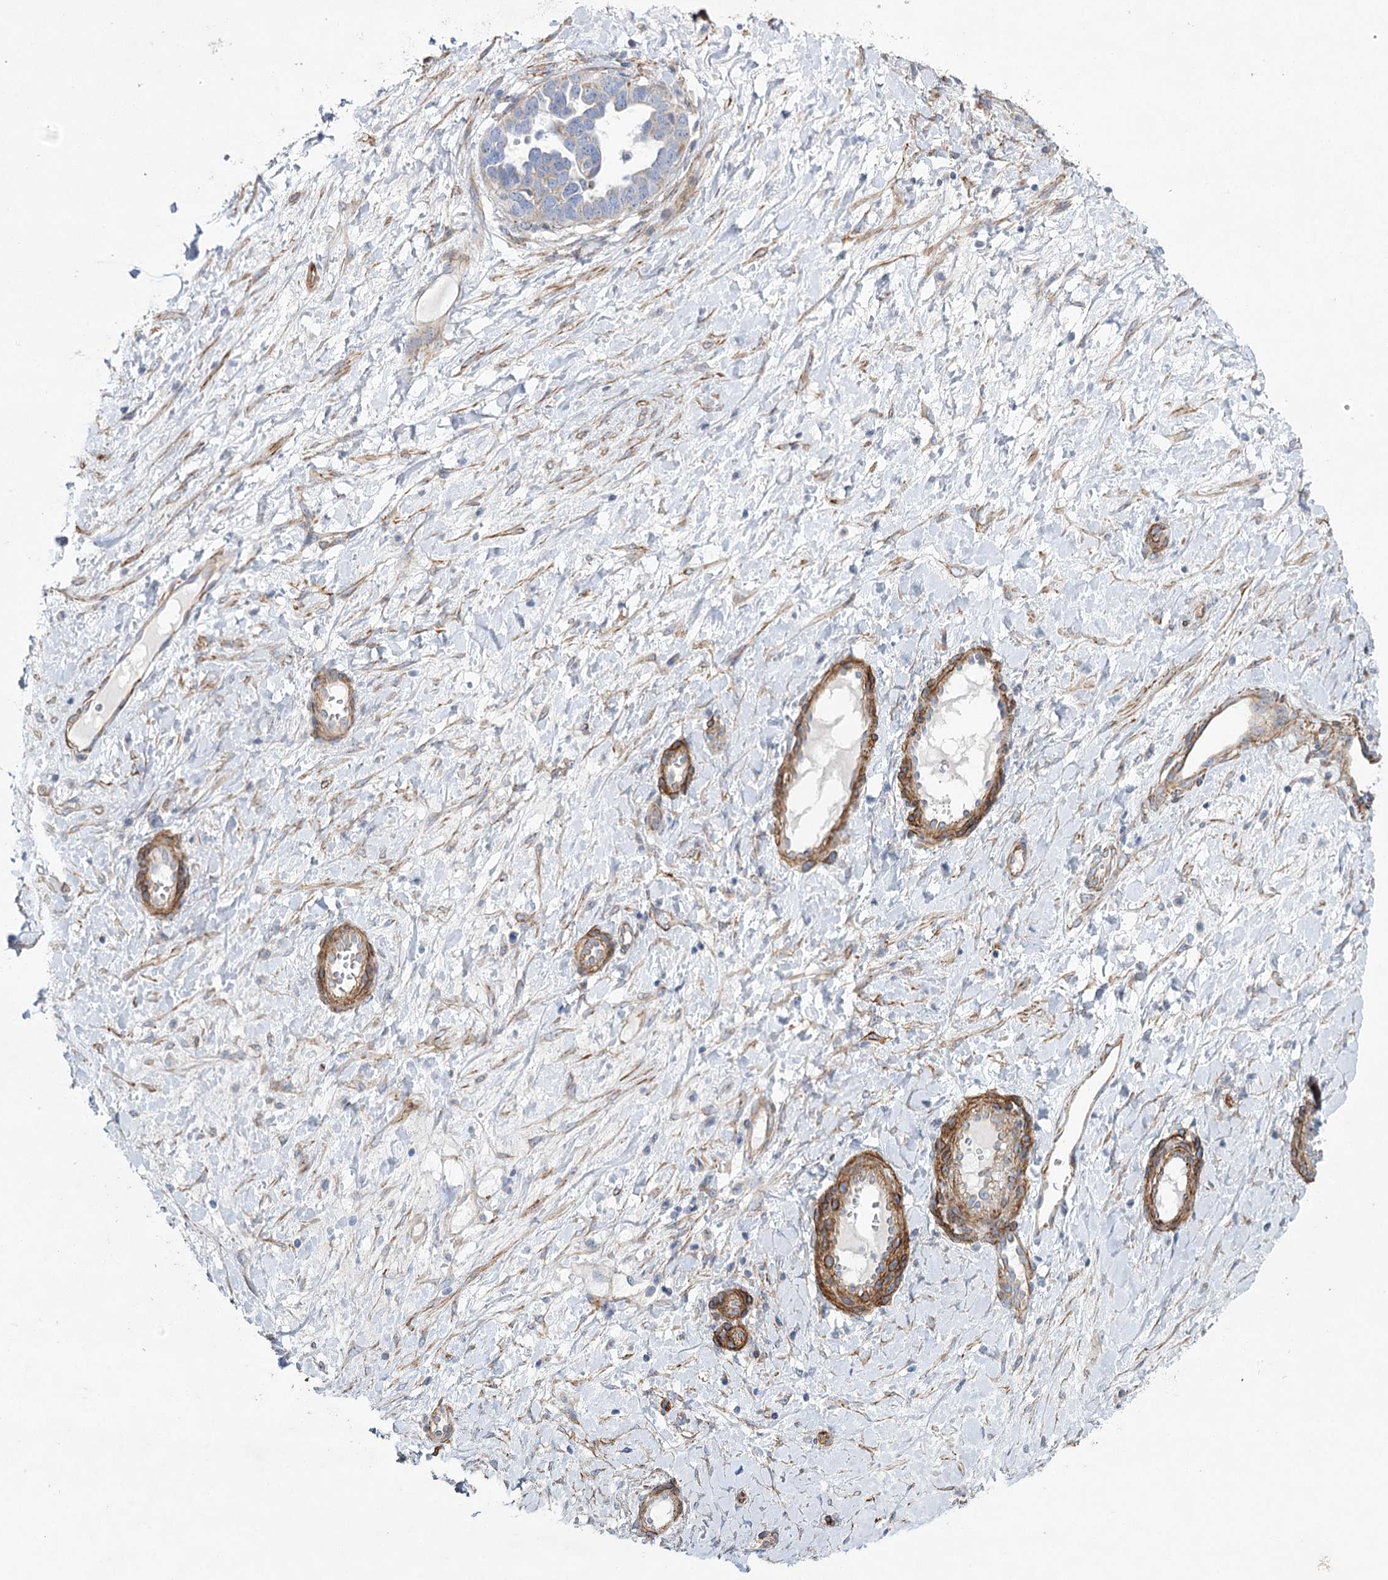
{"staining": {"intensity": "negative", "quantity": "none", "location": "none"}, "tissue": "ovarian cancer", "cell_type": "Tumor cells", "image_type": "cancer", "snomed": [{"axis": "morphology", "description": "Cystadenocarcinoma, serous, NOS"}, {"axis": "topography", "description": "Ovary"}], "caption": "This is an IHC image of ovarian cancer (serous cystadenocarcinoma). There is no expression in tumor cells.", "gene": "TMEM164", "patient": {"sex": "female", "age": 54}}